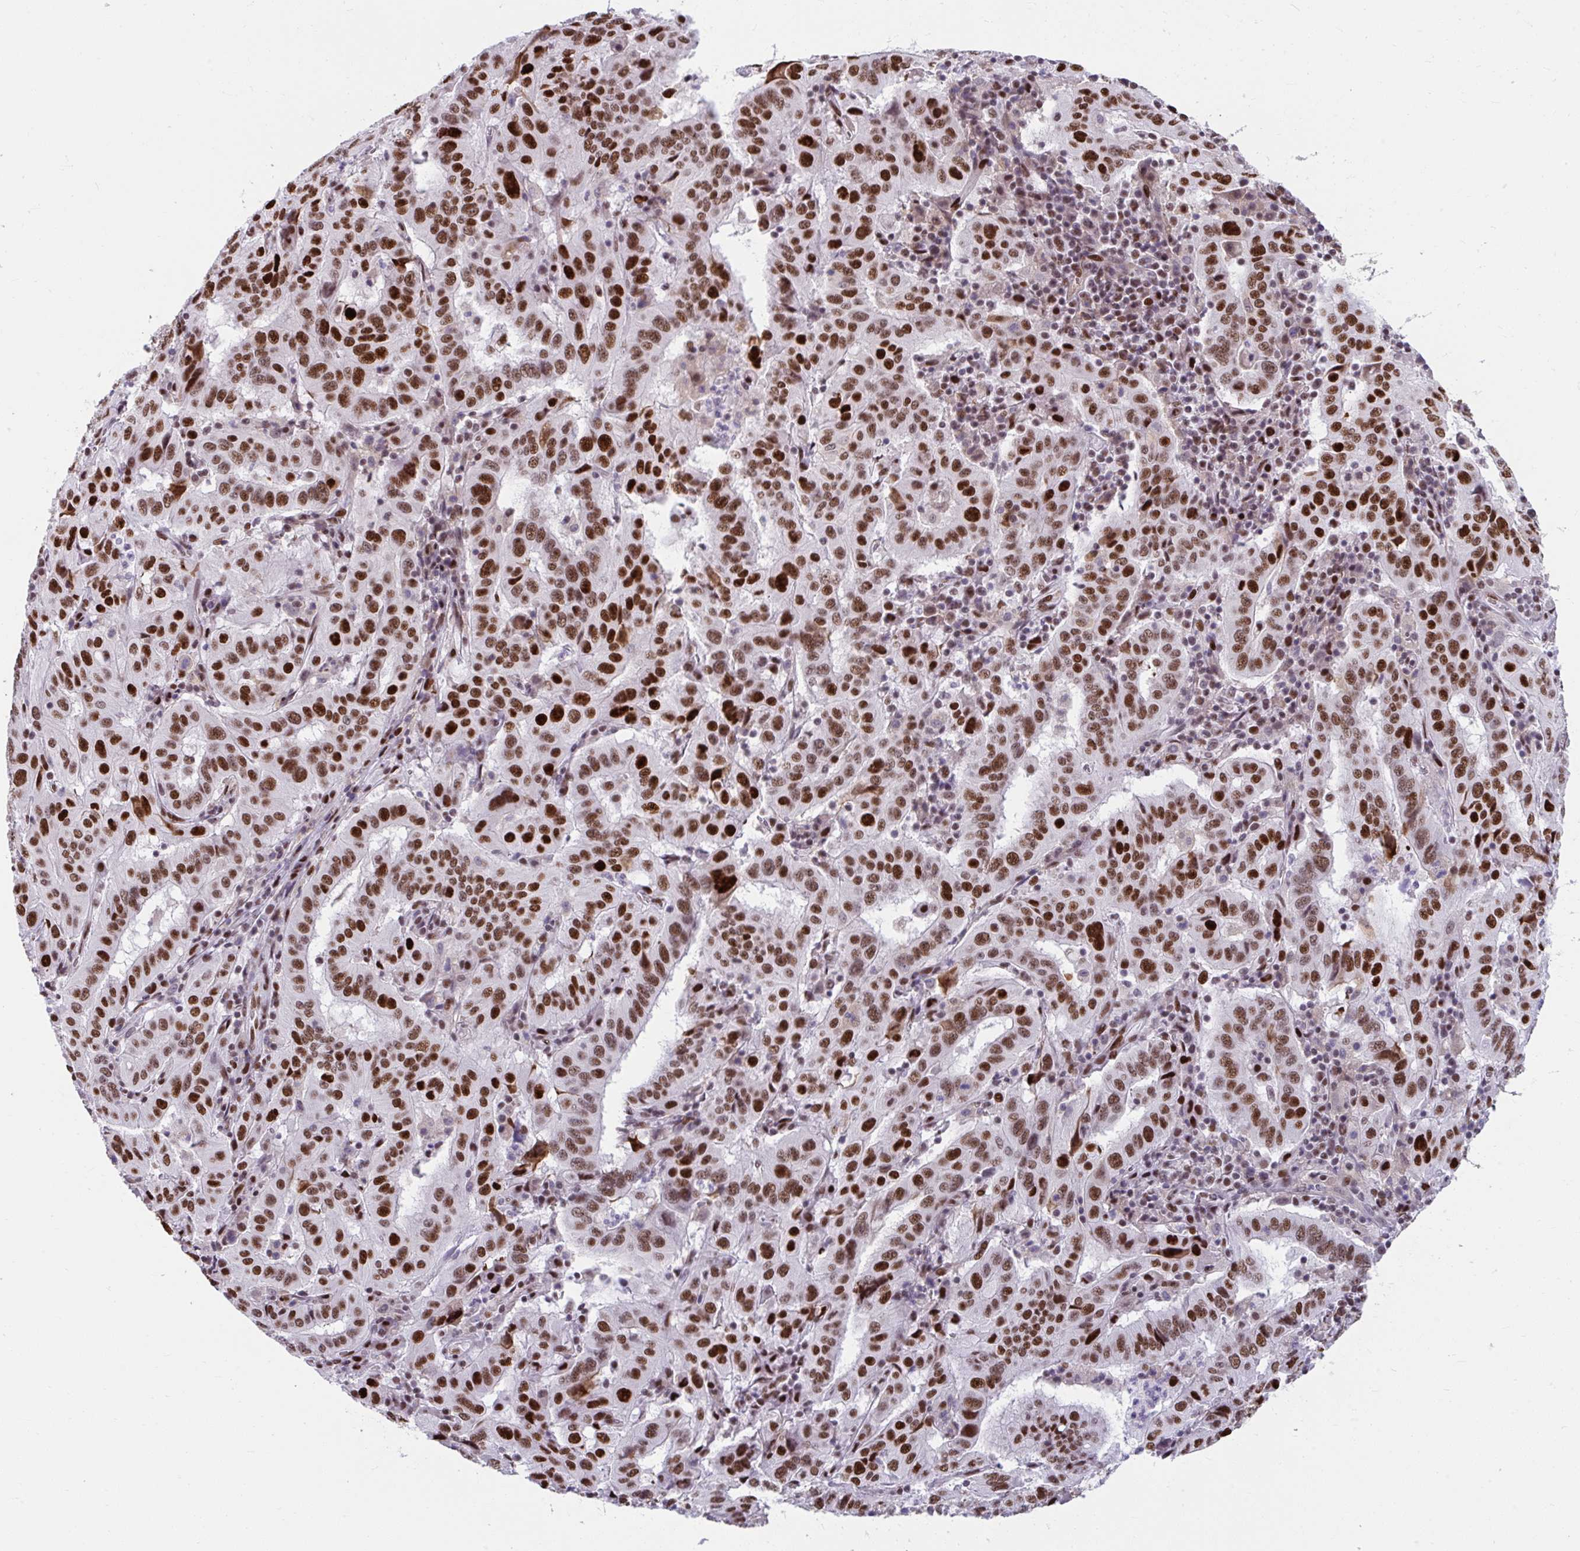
{"staining": {"intensity": "strong", "quantity": ">75%", "location": "nuclear"}, "tissue": "pancreatic cancer", "cell_type": "Tumor cells", "image_type": "cancer", "snomed": [{"axis": "morphology", "description": "Adenocarcinoma, NOS"}, {"axis": "topography", "description": "Pancreas"}], "caption": "Pancreatic cancer was stained to show a protein in brown. There is high levels of strong nuclear positivity in approximately >75% of tumor cells.", "gene": "SLC35C2", "patient": {"sex": "male", "age": 63}}